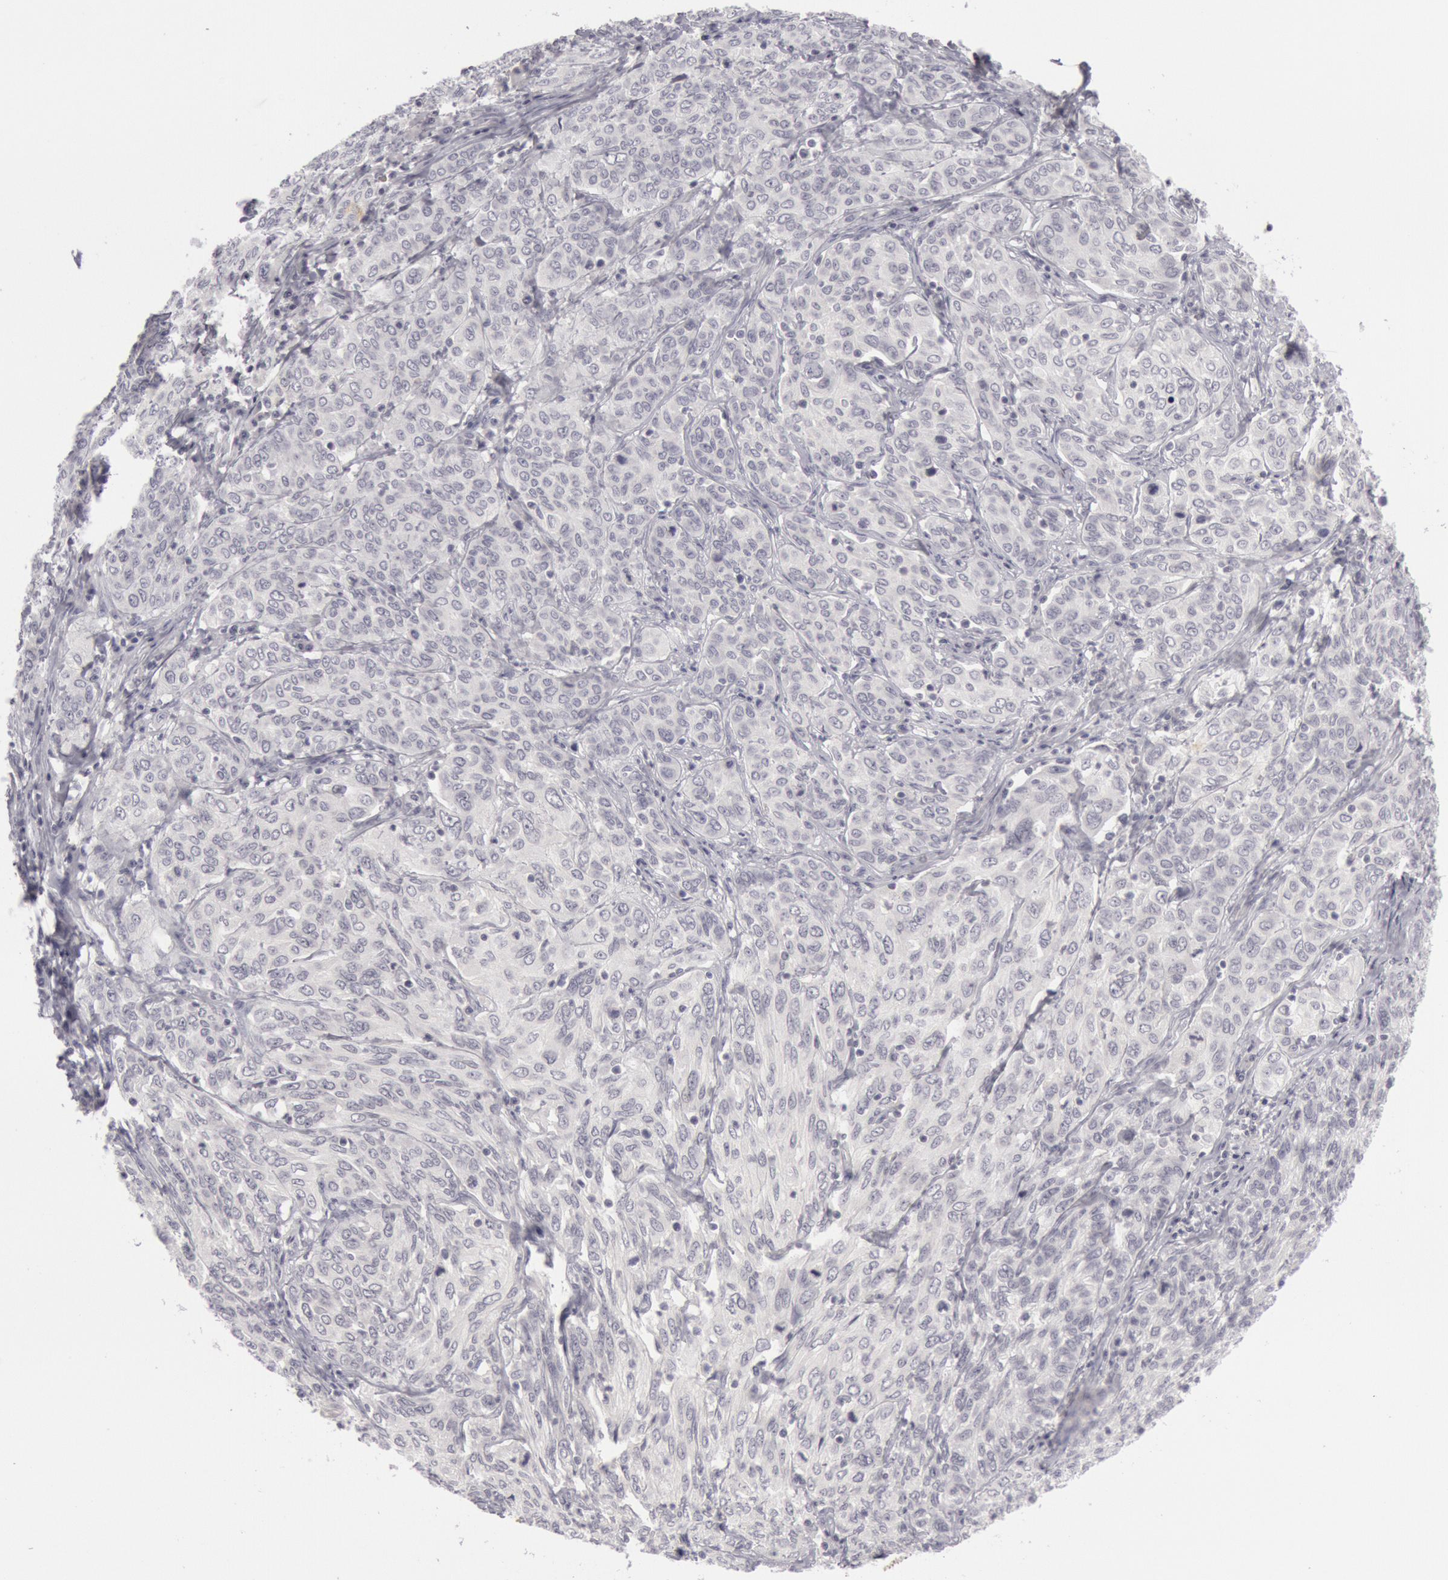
{"staining": {"intensity": "negative", "quantity": "none", "location": "none"}, "tissue": "cervical cancer", "cell_type": "Tumor cells", "image_type": "cancer", "snomed": [{"axis": "morphology", "description": "Squamous cell carcinoma, NOS"}, {"axis": "topography", "description": "Cervix"}], "caption": "Human cervical cancer stained for a protein using IHC shows no staining in tumor cells.", "gene": "KRT16", "patient": {"sex": "female", "age": 38}}